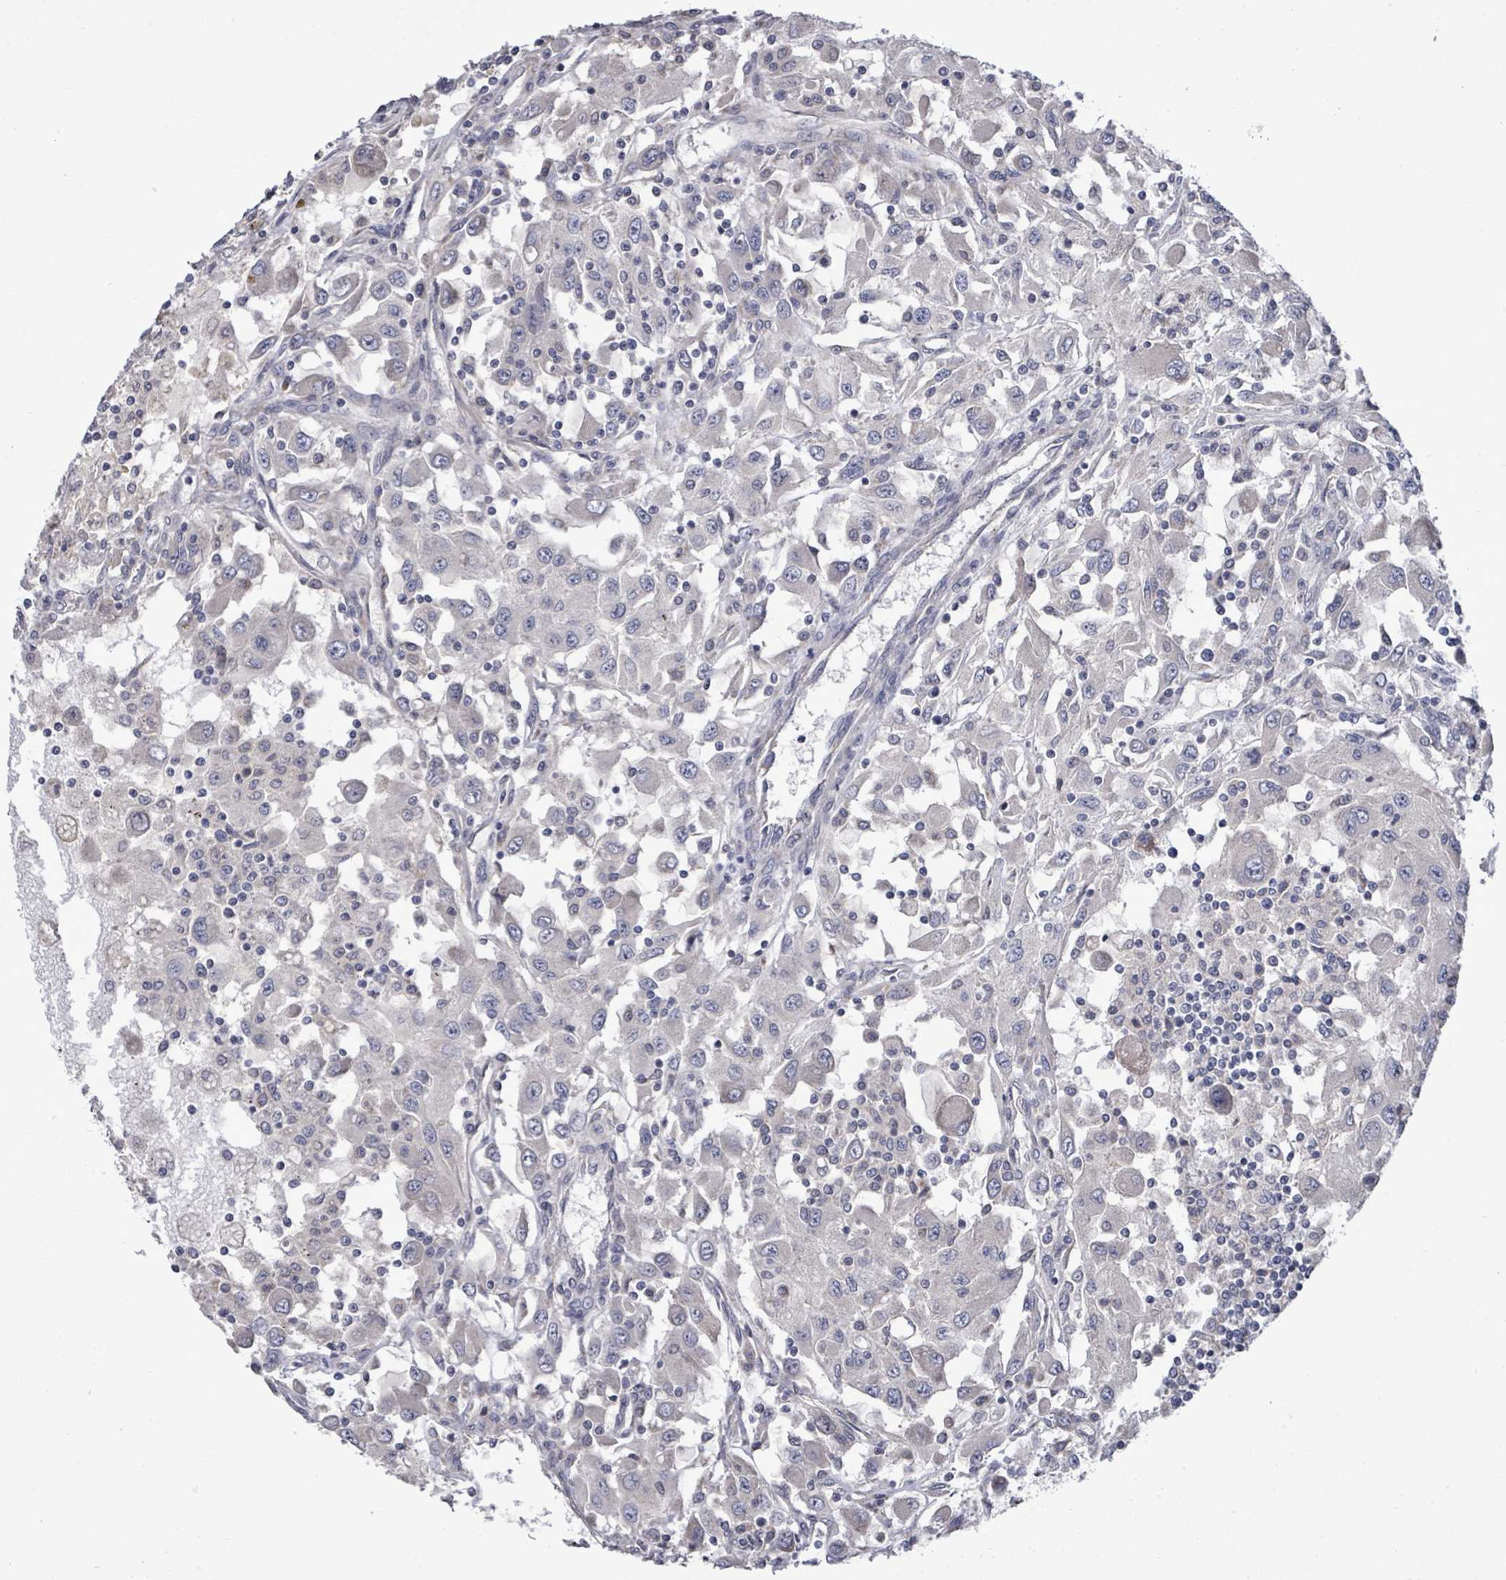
{"staining": {"intensity": "negative", "quantity": "none", "location": "none"}, "tissue": "renal cancer", "cell_type": "Tumor cells", "image_type": "cancer", "snomed": [{"axis": "morphology", "description": "Adenocarcinoma, NOS"}, {"axis": "topography", "description": "Kidney"}], "caption": "High magnification brightfield microscopy of renal cancer (adenocarcinoma) stained with DAB (3,3'-diaminobenzidine) (brown) and counterstained with hematoxylin (blue): tumor cells show no significant expression.", "gene": "POMGNT2", "patient": {"sex": "female", "age": 67}}